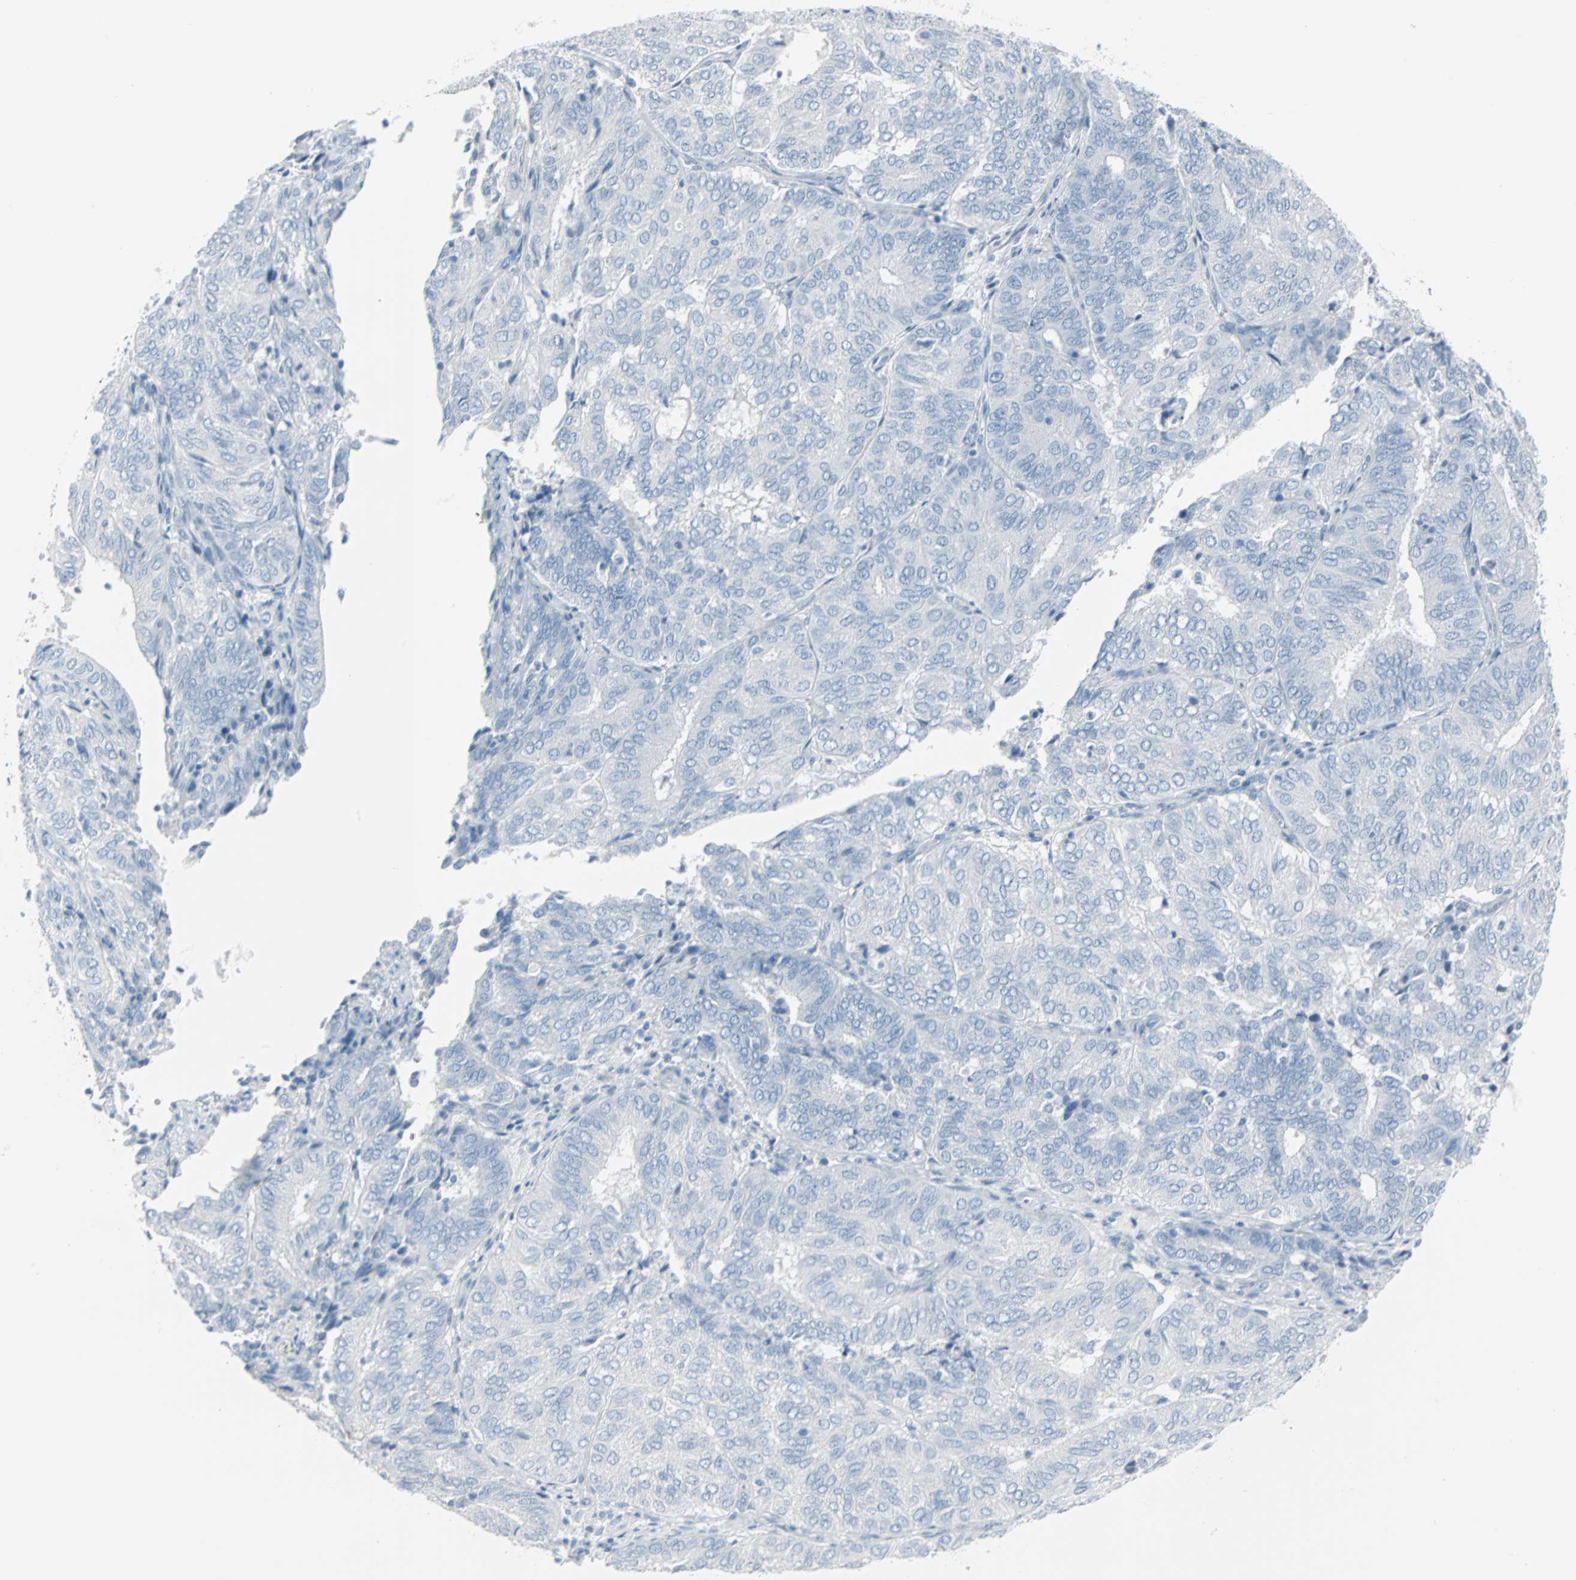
{"staining": {"intensity": "negative", "quantity": "none", "location": "none"}, "tissue": "endometrial cancer", "cell_type": "Tumor cells", "image_type": "cancer", "snomed": [{"axis": "morphology", "description": "Adenocarcinoma, NOS"}, {"axis": "topography", "description": "Uterus"}], "caption": "DAB immunohistochemical staining of endometrial cancer exhibits no significant staining in tumor cells.", "gene": "STX1A", "patient": {"sex": "female", "age": 60}}